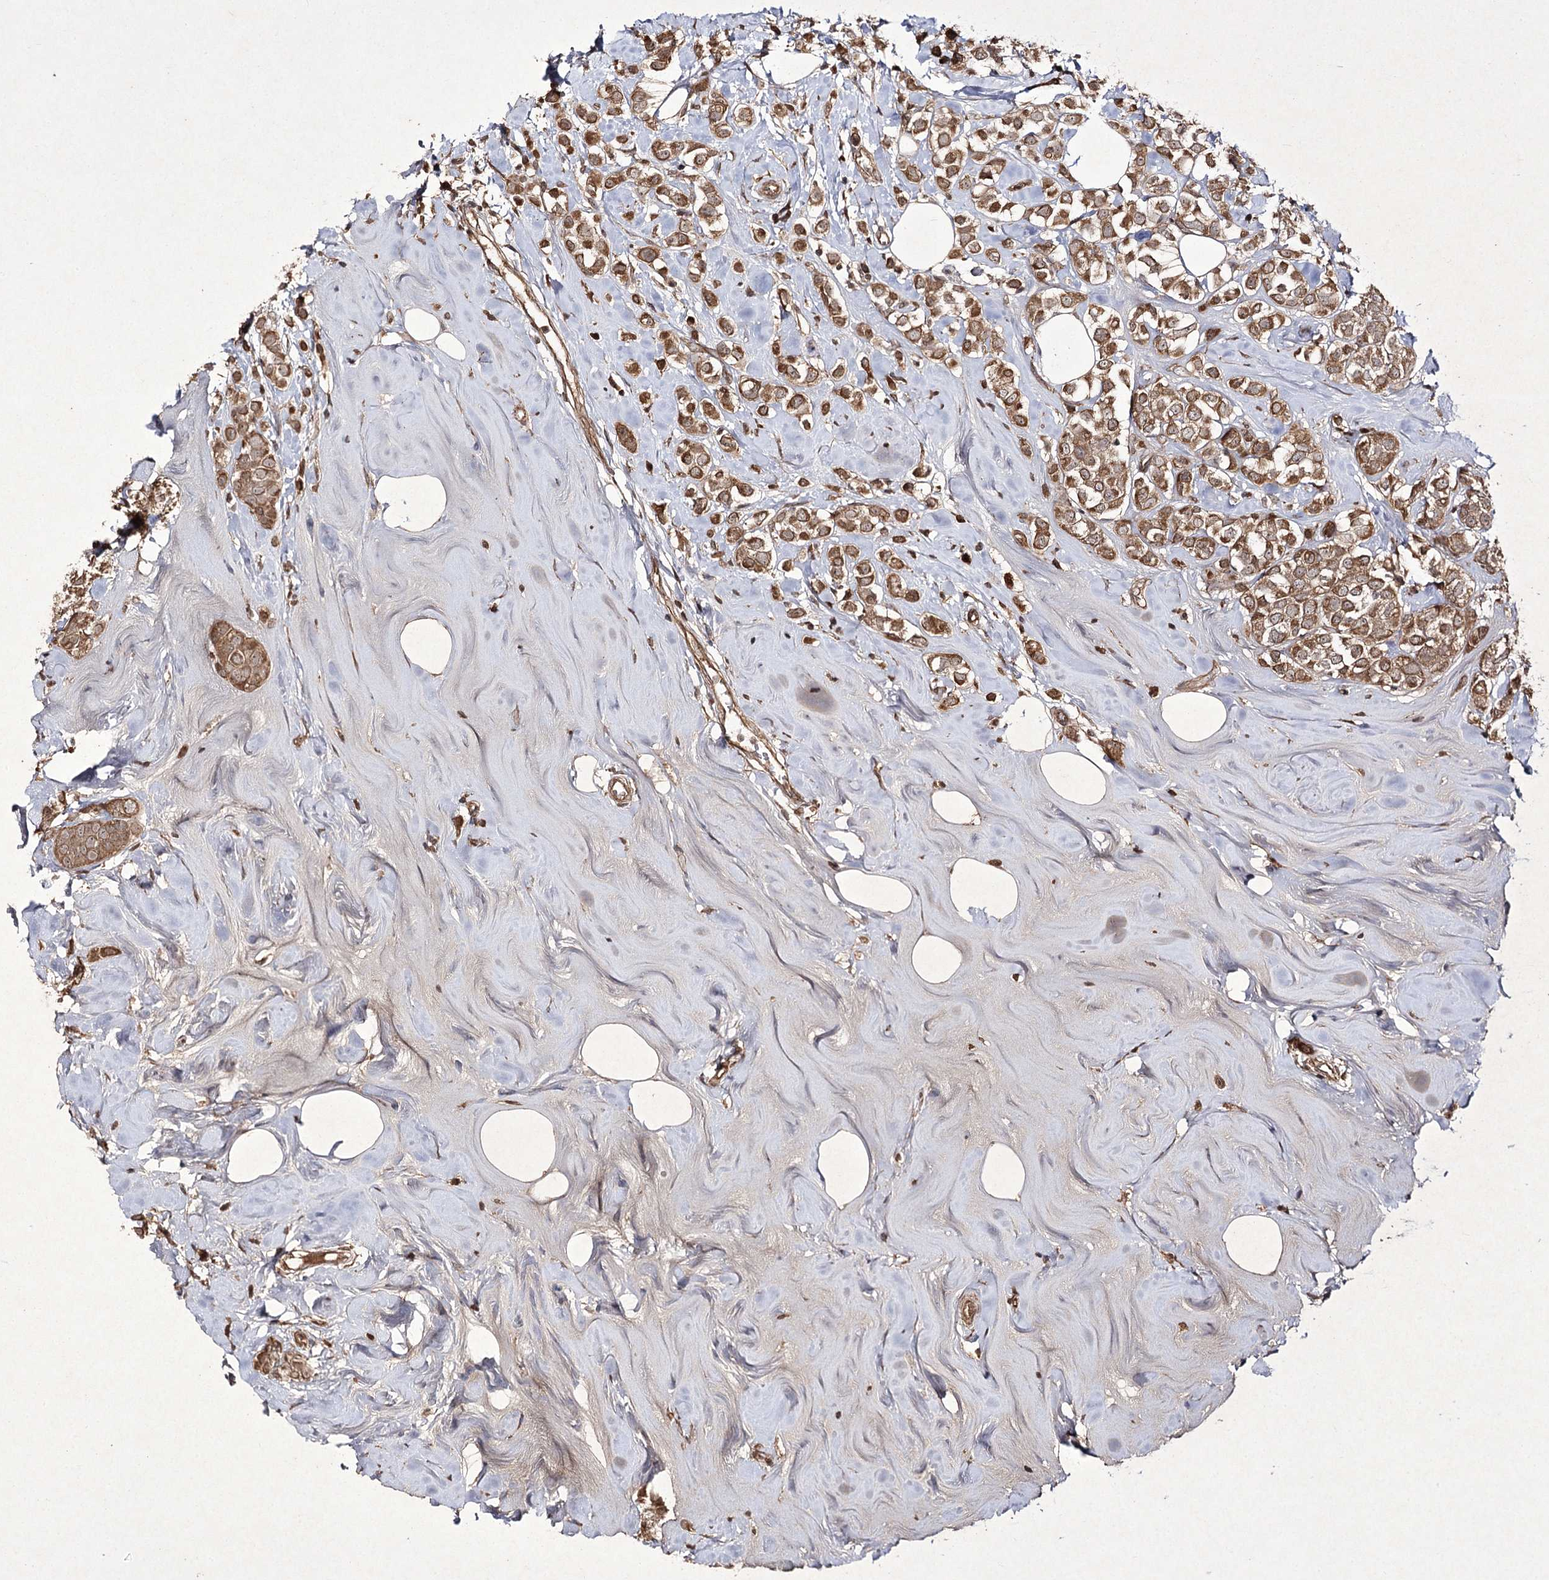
{"staining": {"intensity": "moderate", "quantity": ">75%", "location": "cytoplasmic/membranous"}, "tissue": "breast cancer", "cell_type": "Tumor cells", "image_type": "cancer", "snomed": [{"axis": "morphology", "description": "Lobular carcinoma"}, {"axis": "topography", "description": "Breast"}], "caption": "An image of breast lobular carcinoma stained for a protein reveals moderate cytoplasmic/membranous brown staining in tumor cells. Nuclei are stained in blue.", "gene": "FANCL", "patient": {"sex": "female", "age": 47}}